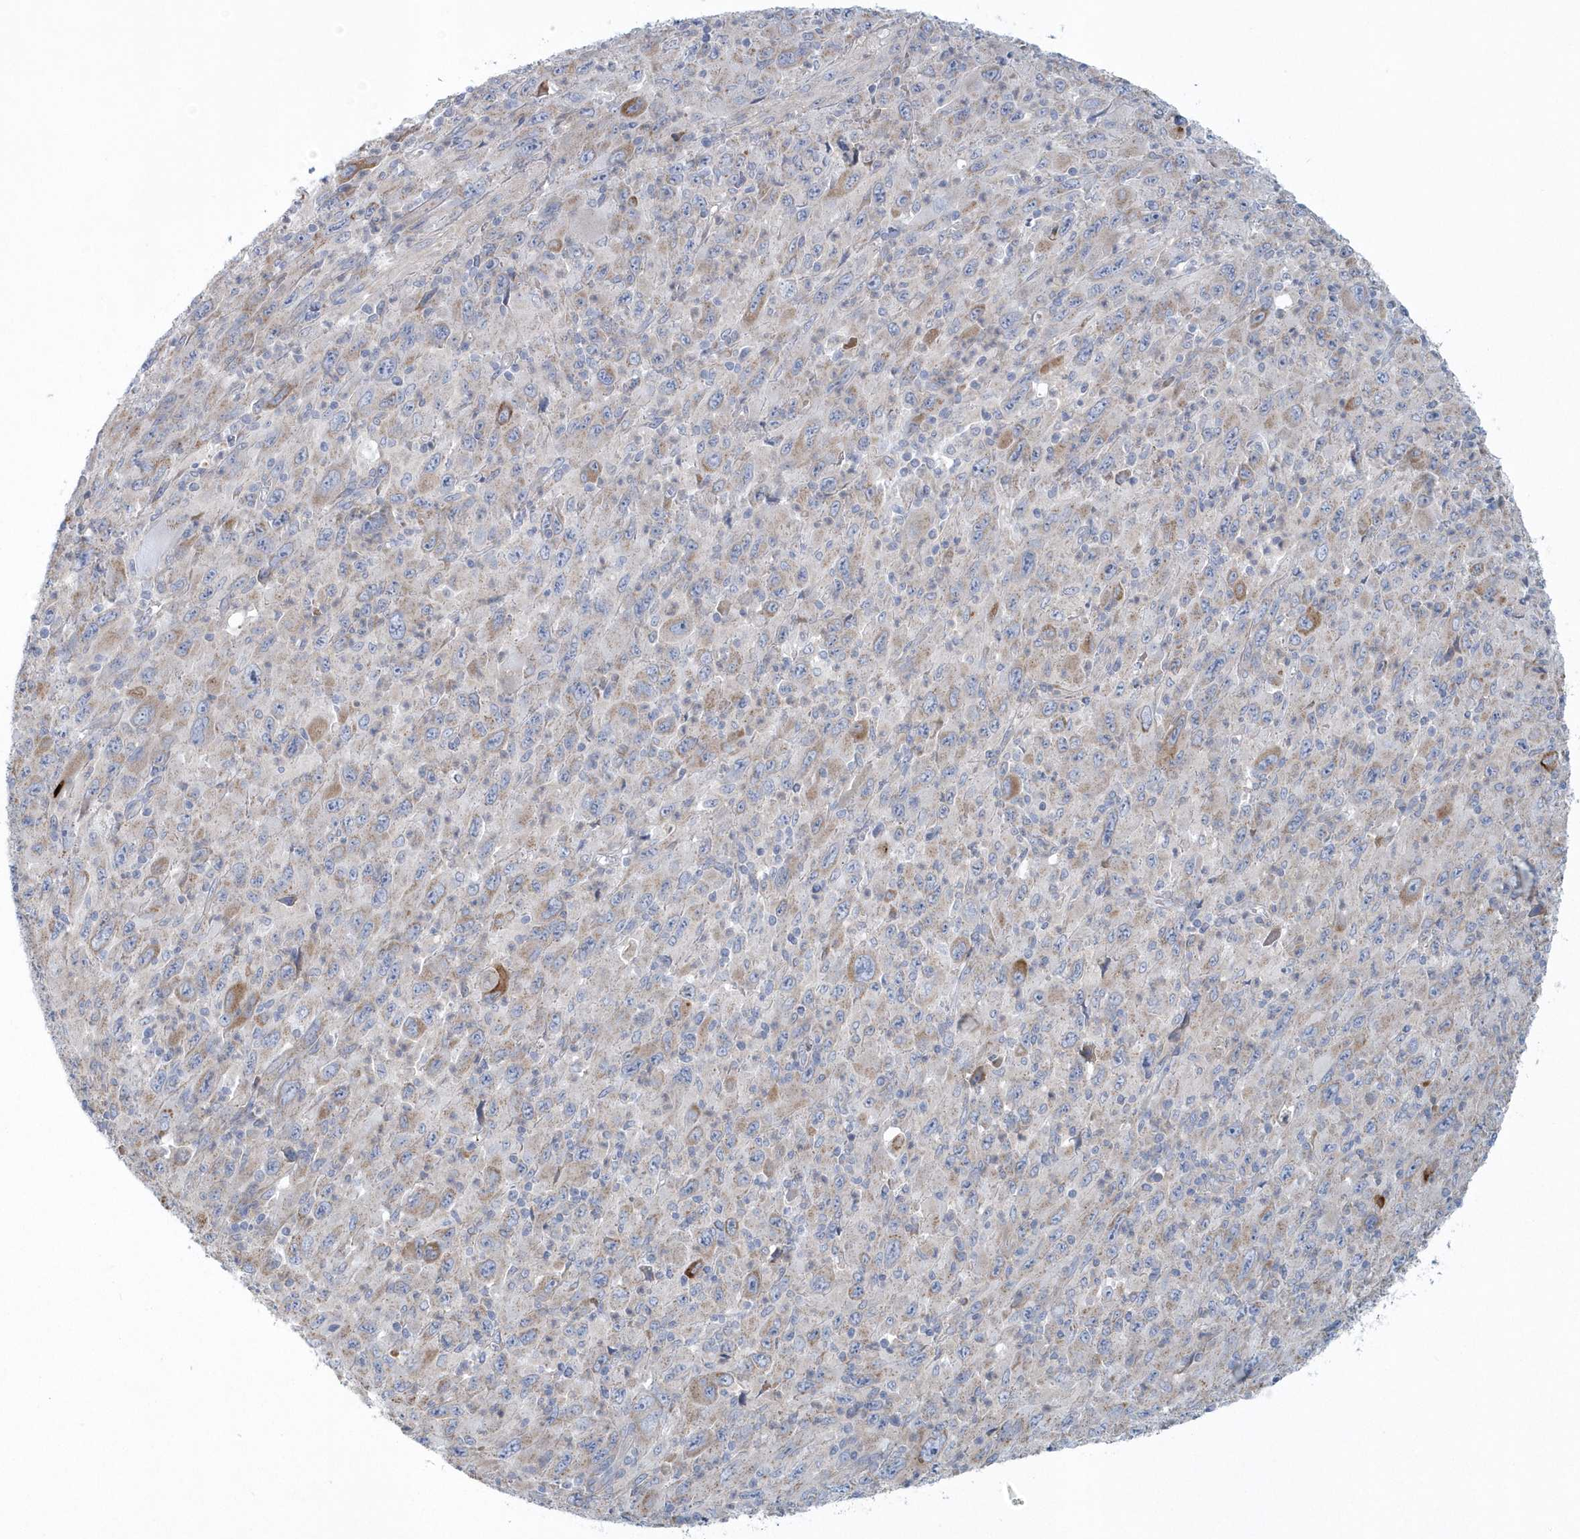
{"staining": {"intensity": "moderate", "quantity": "<25%", "location": "cytoplasmic/membranous"}, "tissue": "melanoma", "cell_type": "Tumor cells", "image_type": "cancer", "snomed": [{"axis": "morphology", "description": "Malignant melanoma, Metastatic site"}, {"axis": "topography", "description": "Skin"}], "caption": "This image demonstrates immunohistochemistry staining of human malignant melanoma (metastatic site), with low moderate cytoplasmic/membranous positivity in approximately <25% of tumor cells.", "gene": "SPATA18", "patient": {"sex": "female", "age": 56}}